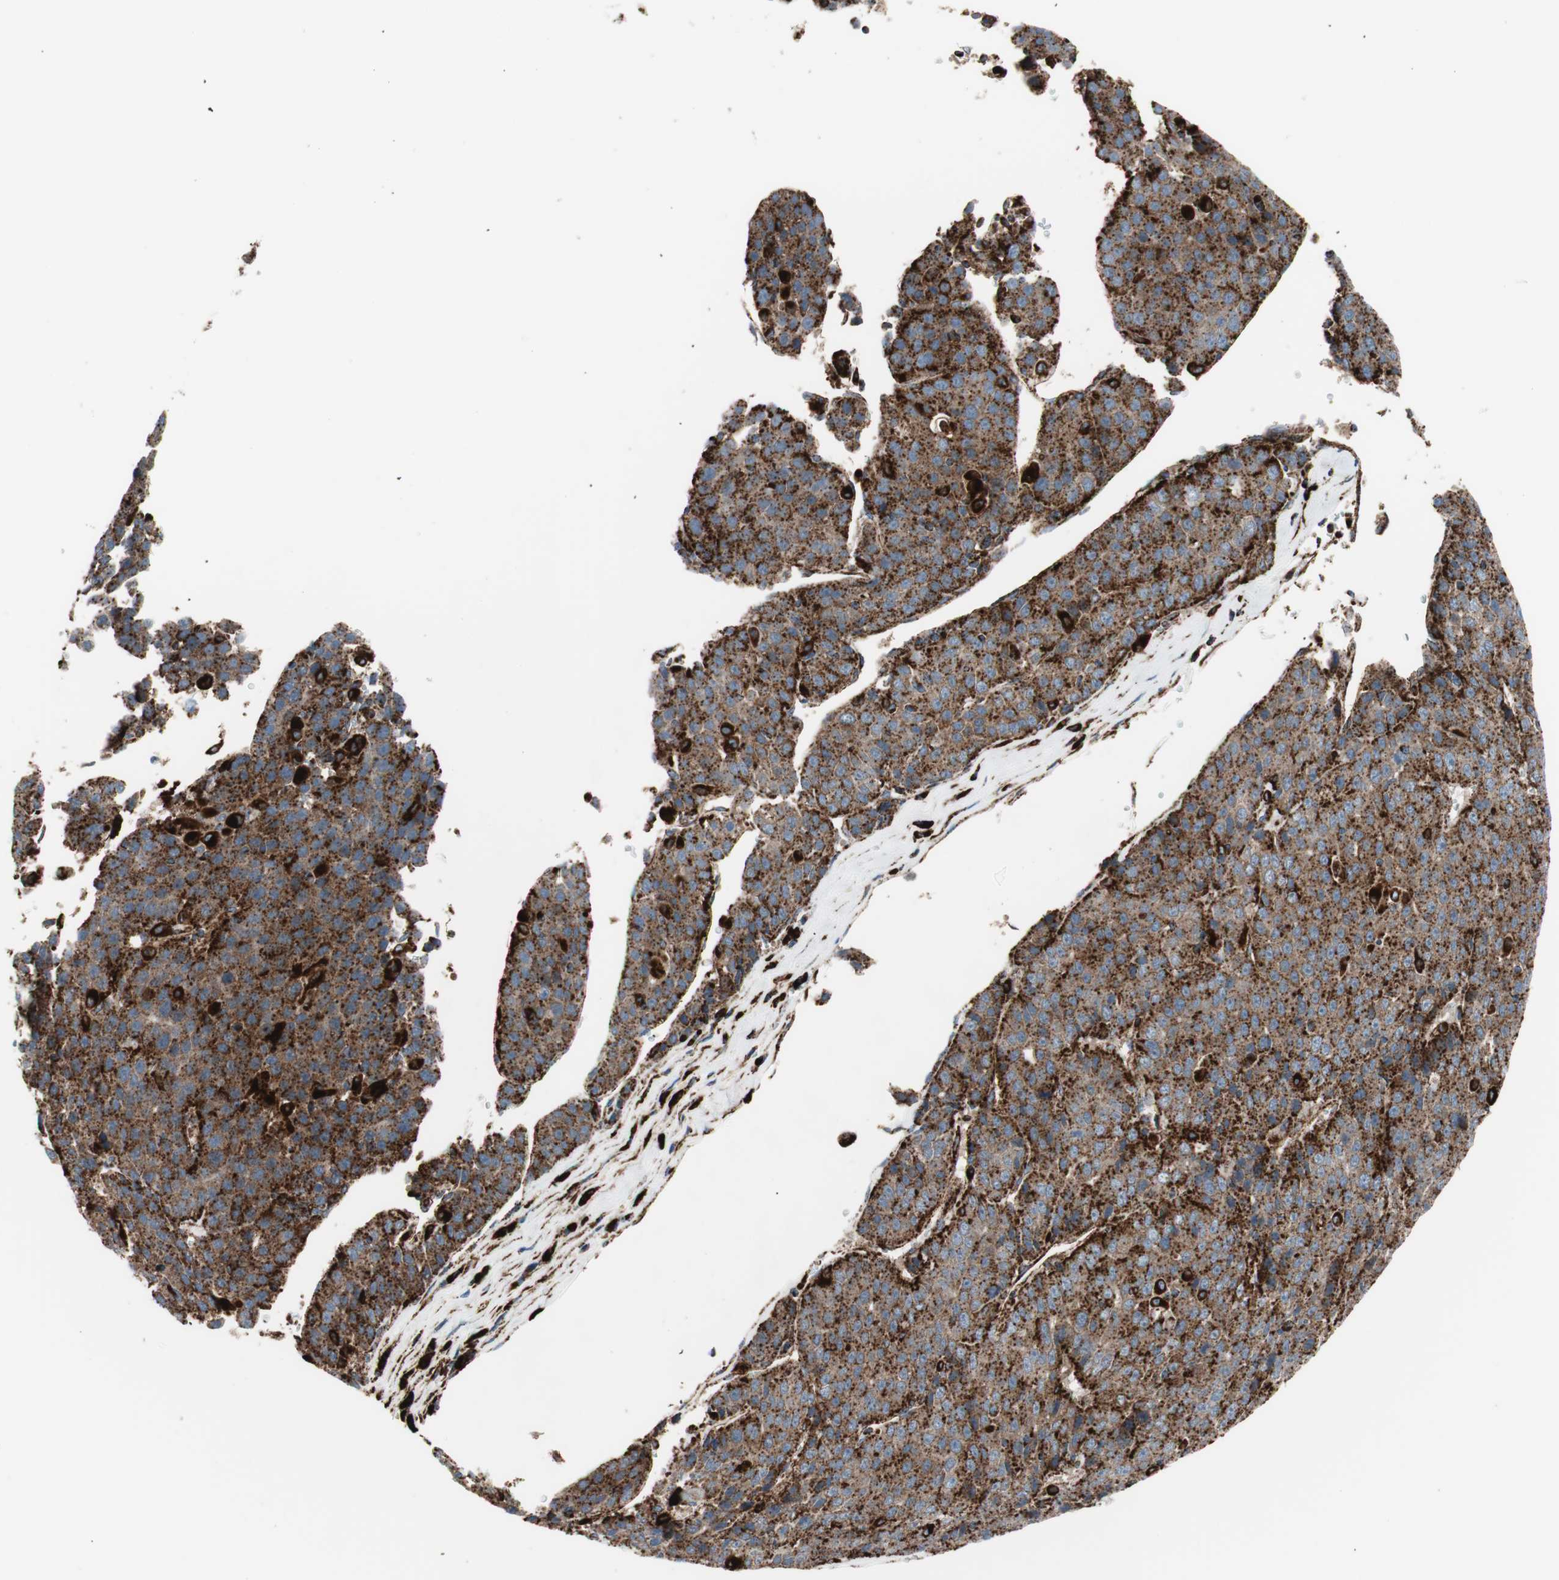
{"staining": {"intensity": "strong", "quantity": ">75%", "location": "cytoplasmic/membranous"}, "tissue": "liver cancer", "cell_type": "Tumor cells", "image_type": "cancer", "snomed": [{"axis": "morphology", "description": "Carcinoma, Hepatocellular, NOS"}, {"axis": "topography", "description": "Liver"}], "caption": "Hepatocellular carcinoma (liver) stained with a brown dye displays strong cytoplasmic/membranous positive staining in about >75% of tumor cells.", "gene": "LAMP1", "patient": {"sex": "female", "age": 53}}